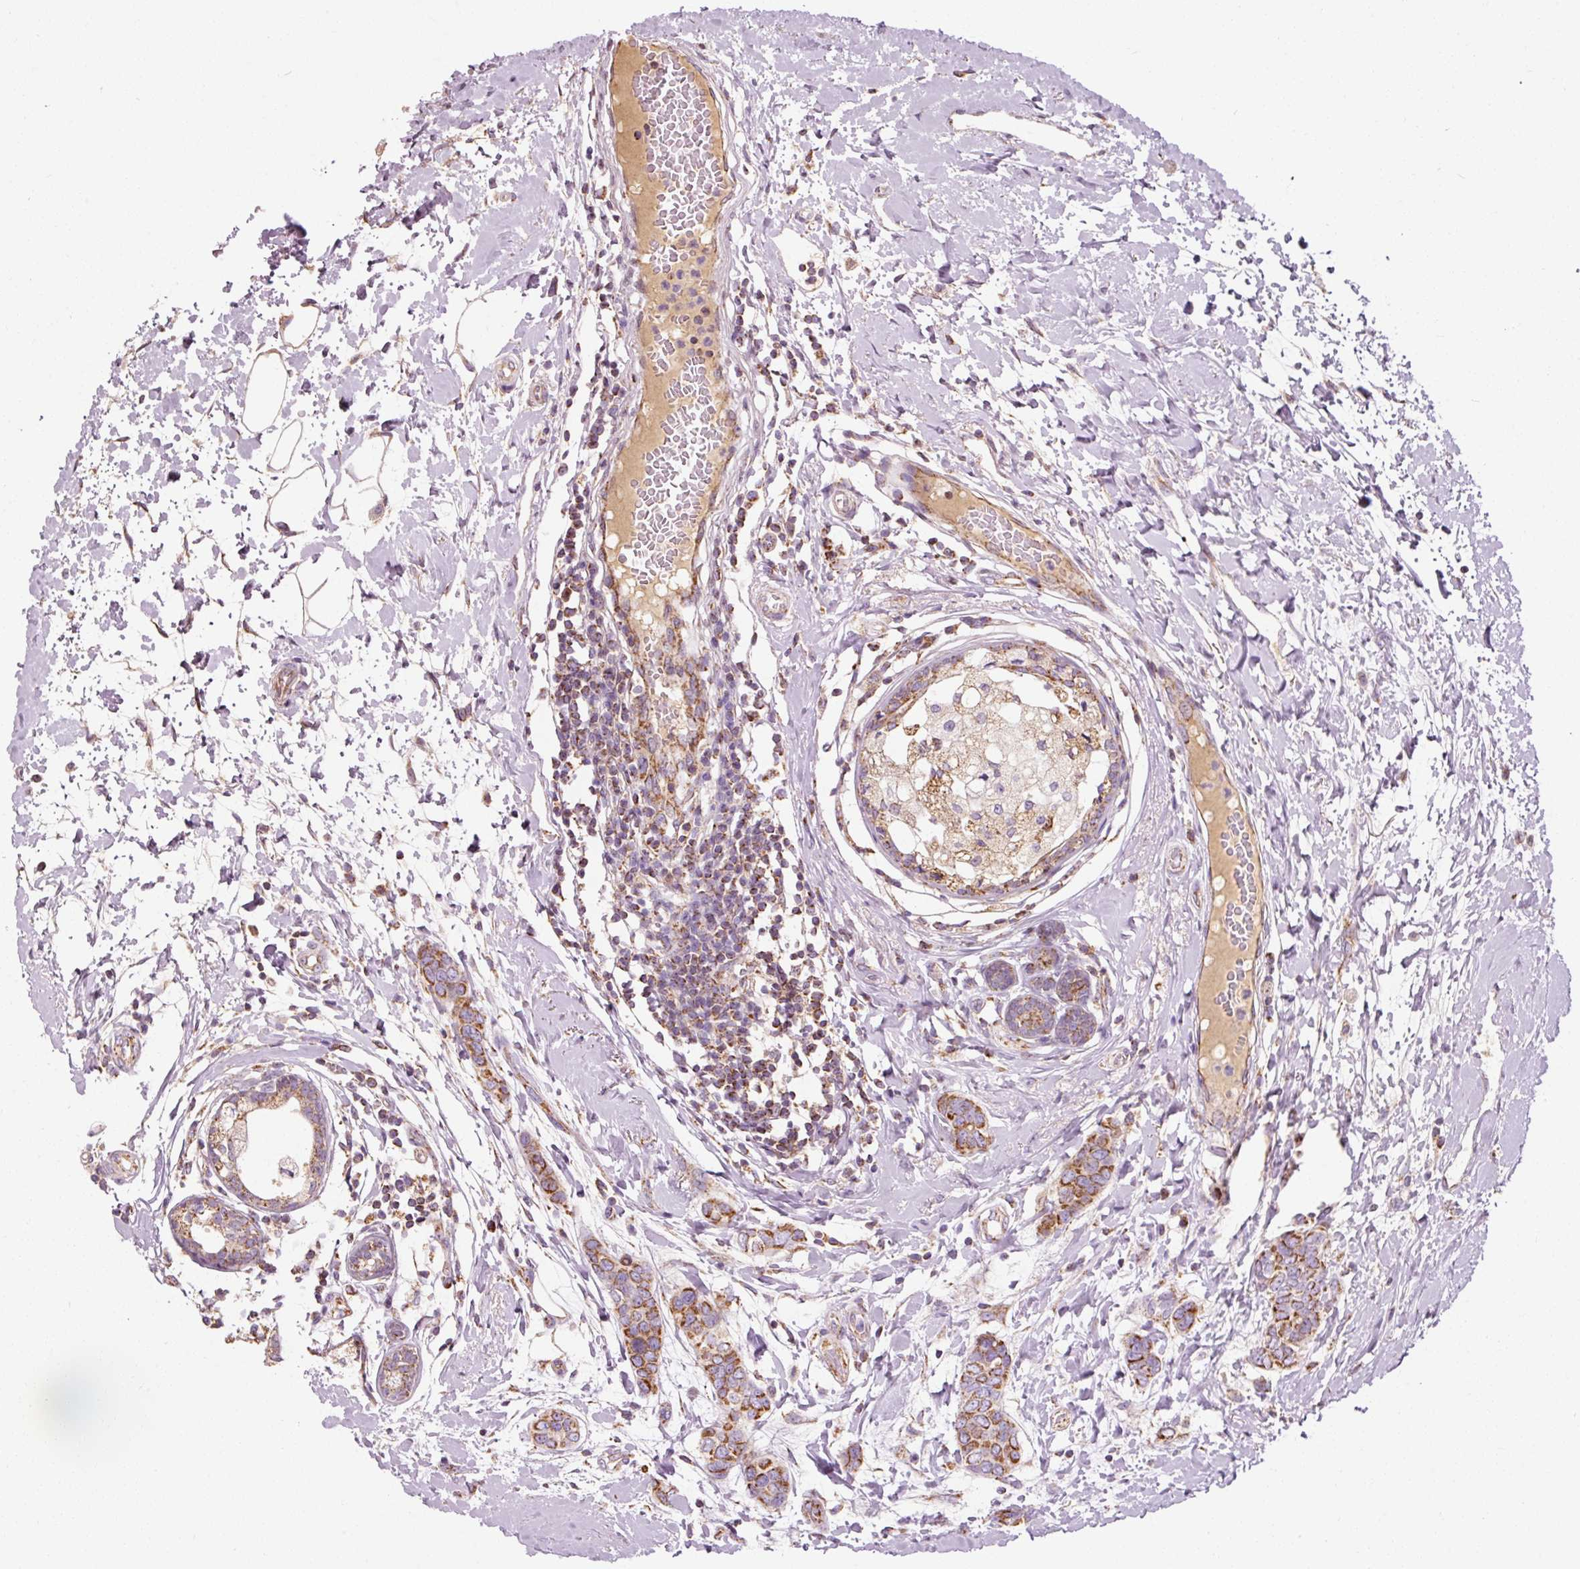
{"staining": {"intensity": "moderate", "quantity": ">75%", "location": "cytoplasmic/membranous"}, "tissue": "breast cancer", "cell_type": "Tumor cells", "image_type": "cancer", "snomed": [{"axis": "morphology", "description": "Lobular carcinoma"}, {"axis": "topography", "description": "Breast"}], "caption": "Tumor cells reveal medium levels of moderate cytoplasmic/membranous positivity in approximately >75% of cells in lobular carcinoma (breast).", "gene": "NDUFB4", "patient": {"sex": "female", "age": 51}}